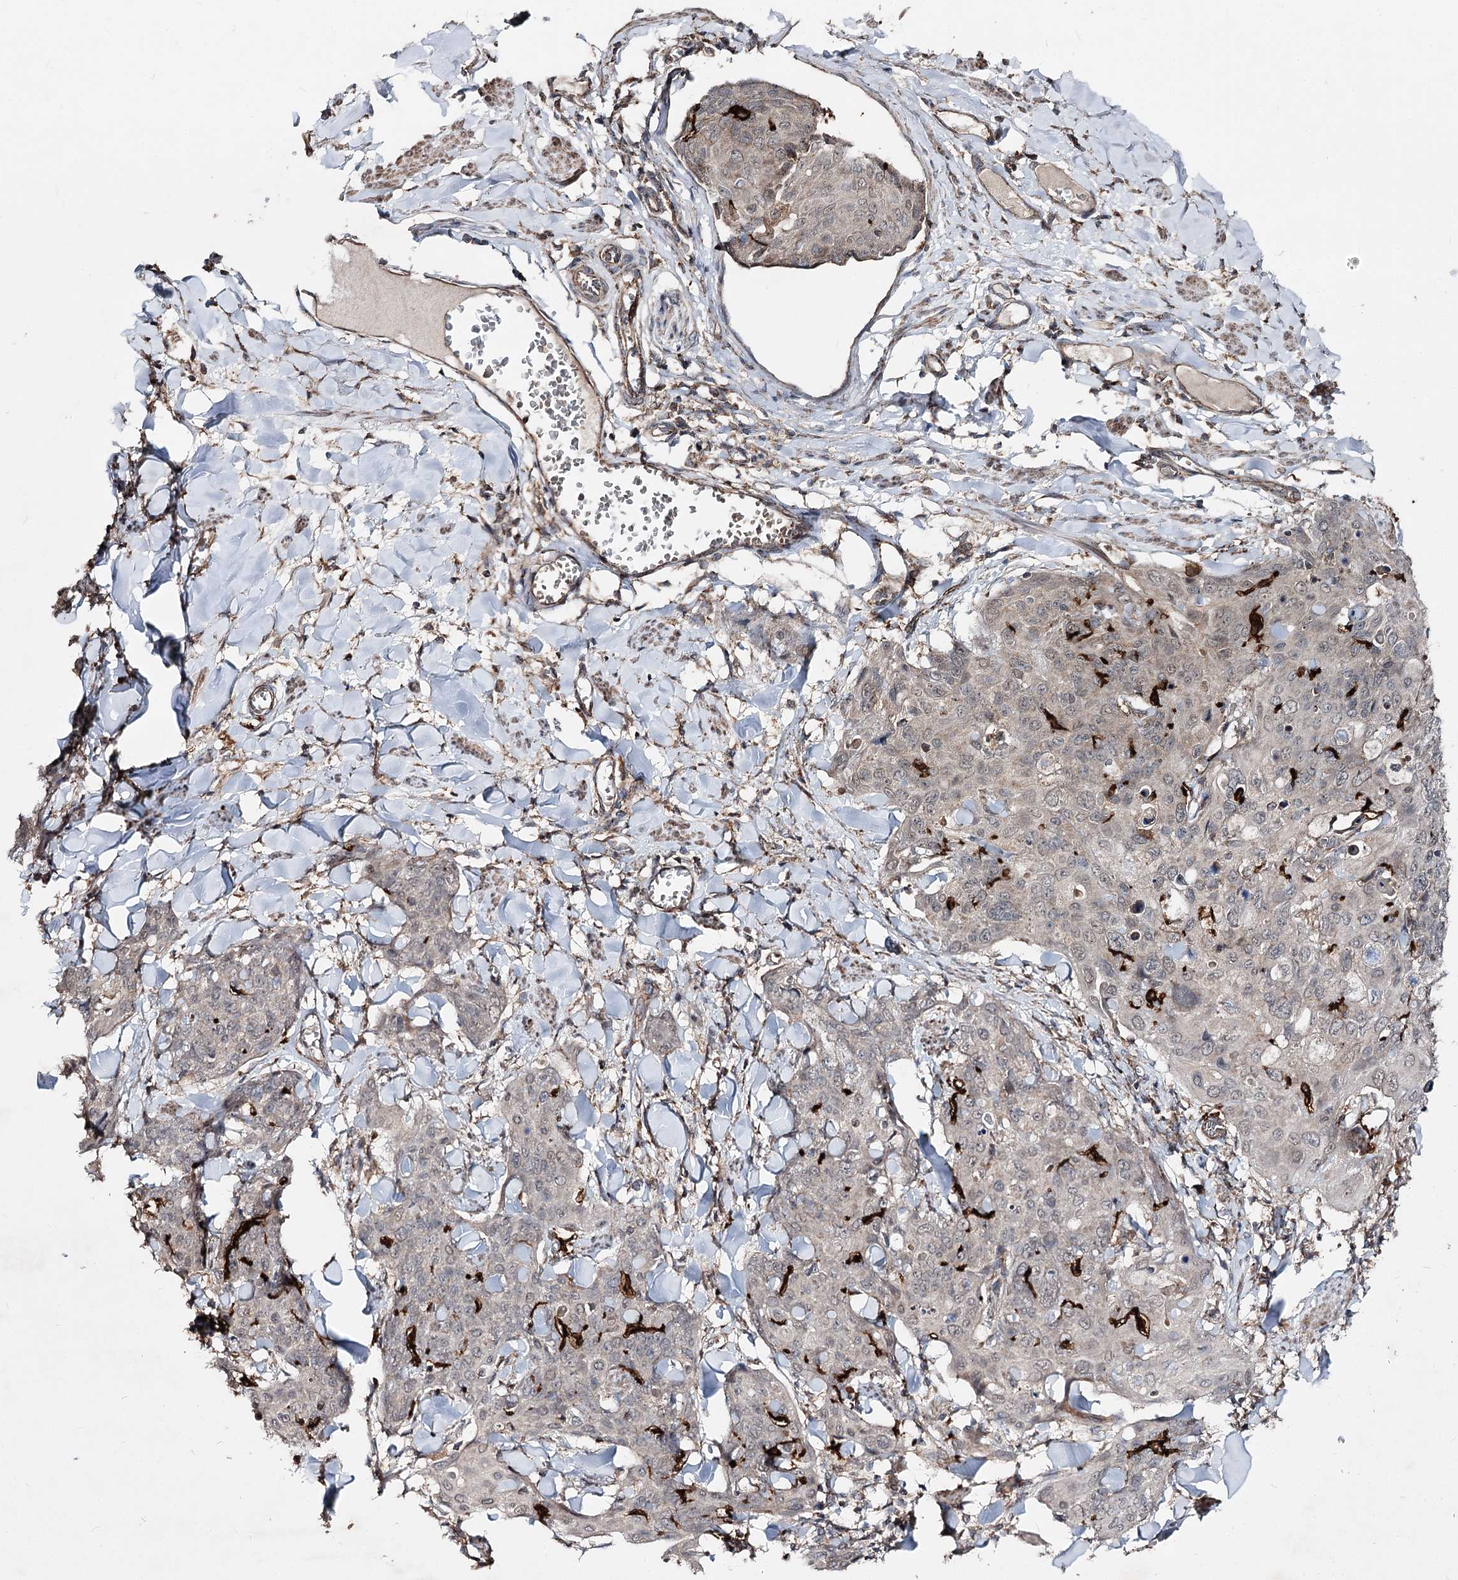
{"staining": {"intensity": "weak", "quantity": "<25%", "location": "cytoplasmic/membranous"}, "tissue": "skin cancer", "cell_type": "Tumor cells", "image_type": "cancer", "snomed": [{"axis": "morphology", "description": "Squamous cell carcinoma, NOS"}, {"axis": "topography", "description": "Skin"}, {"axis": "topography", "description": "Vulva"}], "caption": "Human skin squamous cell carcinoma stained for a protein using immunohistochemistry (IHC) displays no staining in tumor cells.", "gene": "MINDY3", "patient": {"sex": "female", "age": 85}}